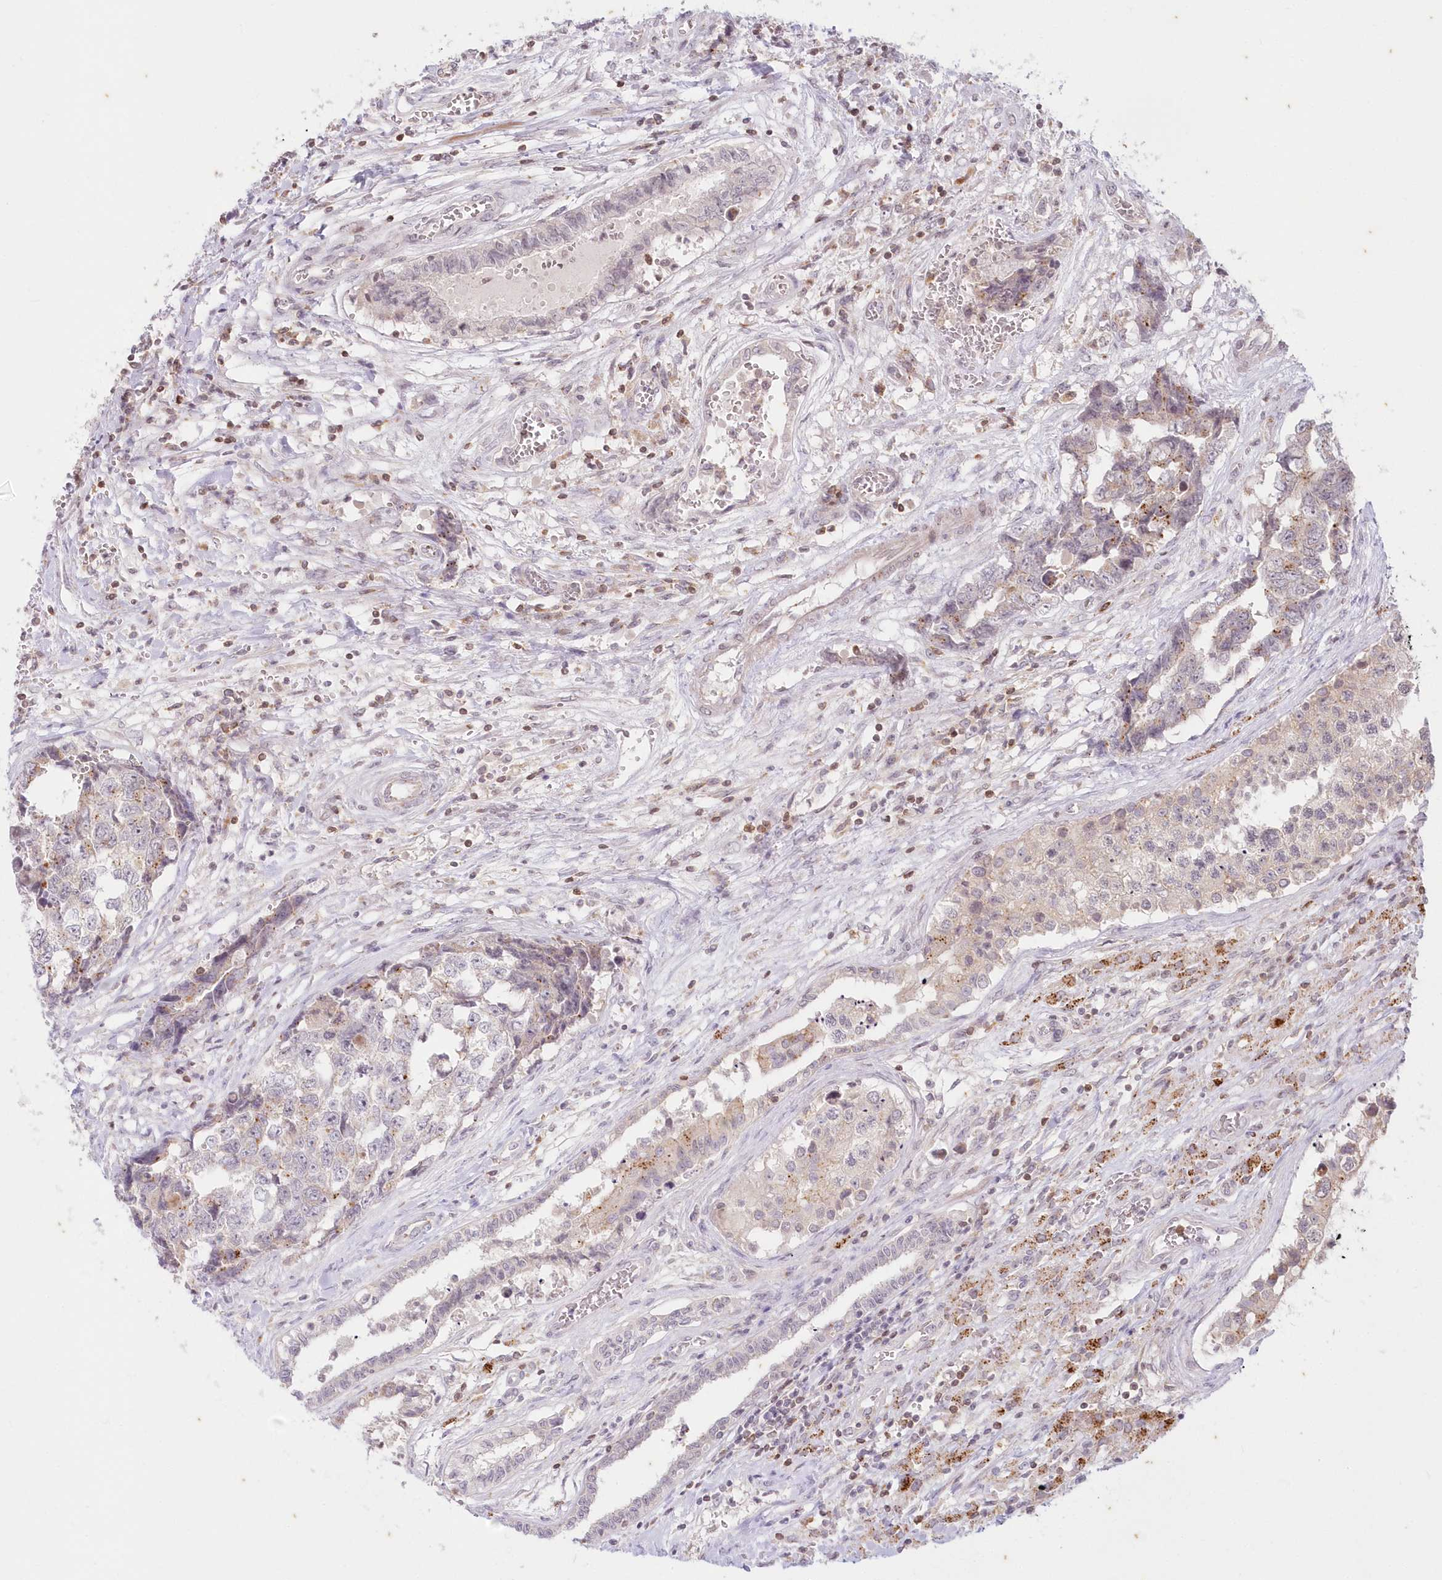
{"staining": {"intensity": "weak", "quantity": "<25%", "location": "cytoplasmic/membranous"}, "tissue": "testis cancer", "cell_type": "Tumor cells", "image_type": "cancer", "snomed": [{"axis": "morphology", "description": "Carcinoma, Embryonal, NOS"}, {"axis": "topography", "description": "Testis"}], "caption": "This is an IHC photomicrograph of human testis embryonal carcinoma. There is no expression in tumor cells.", "gene": "MTMR3", "patient": {"sex": "male", "age": 31}}